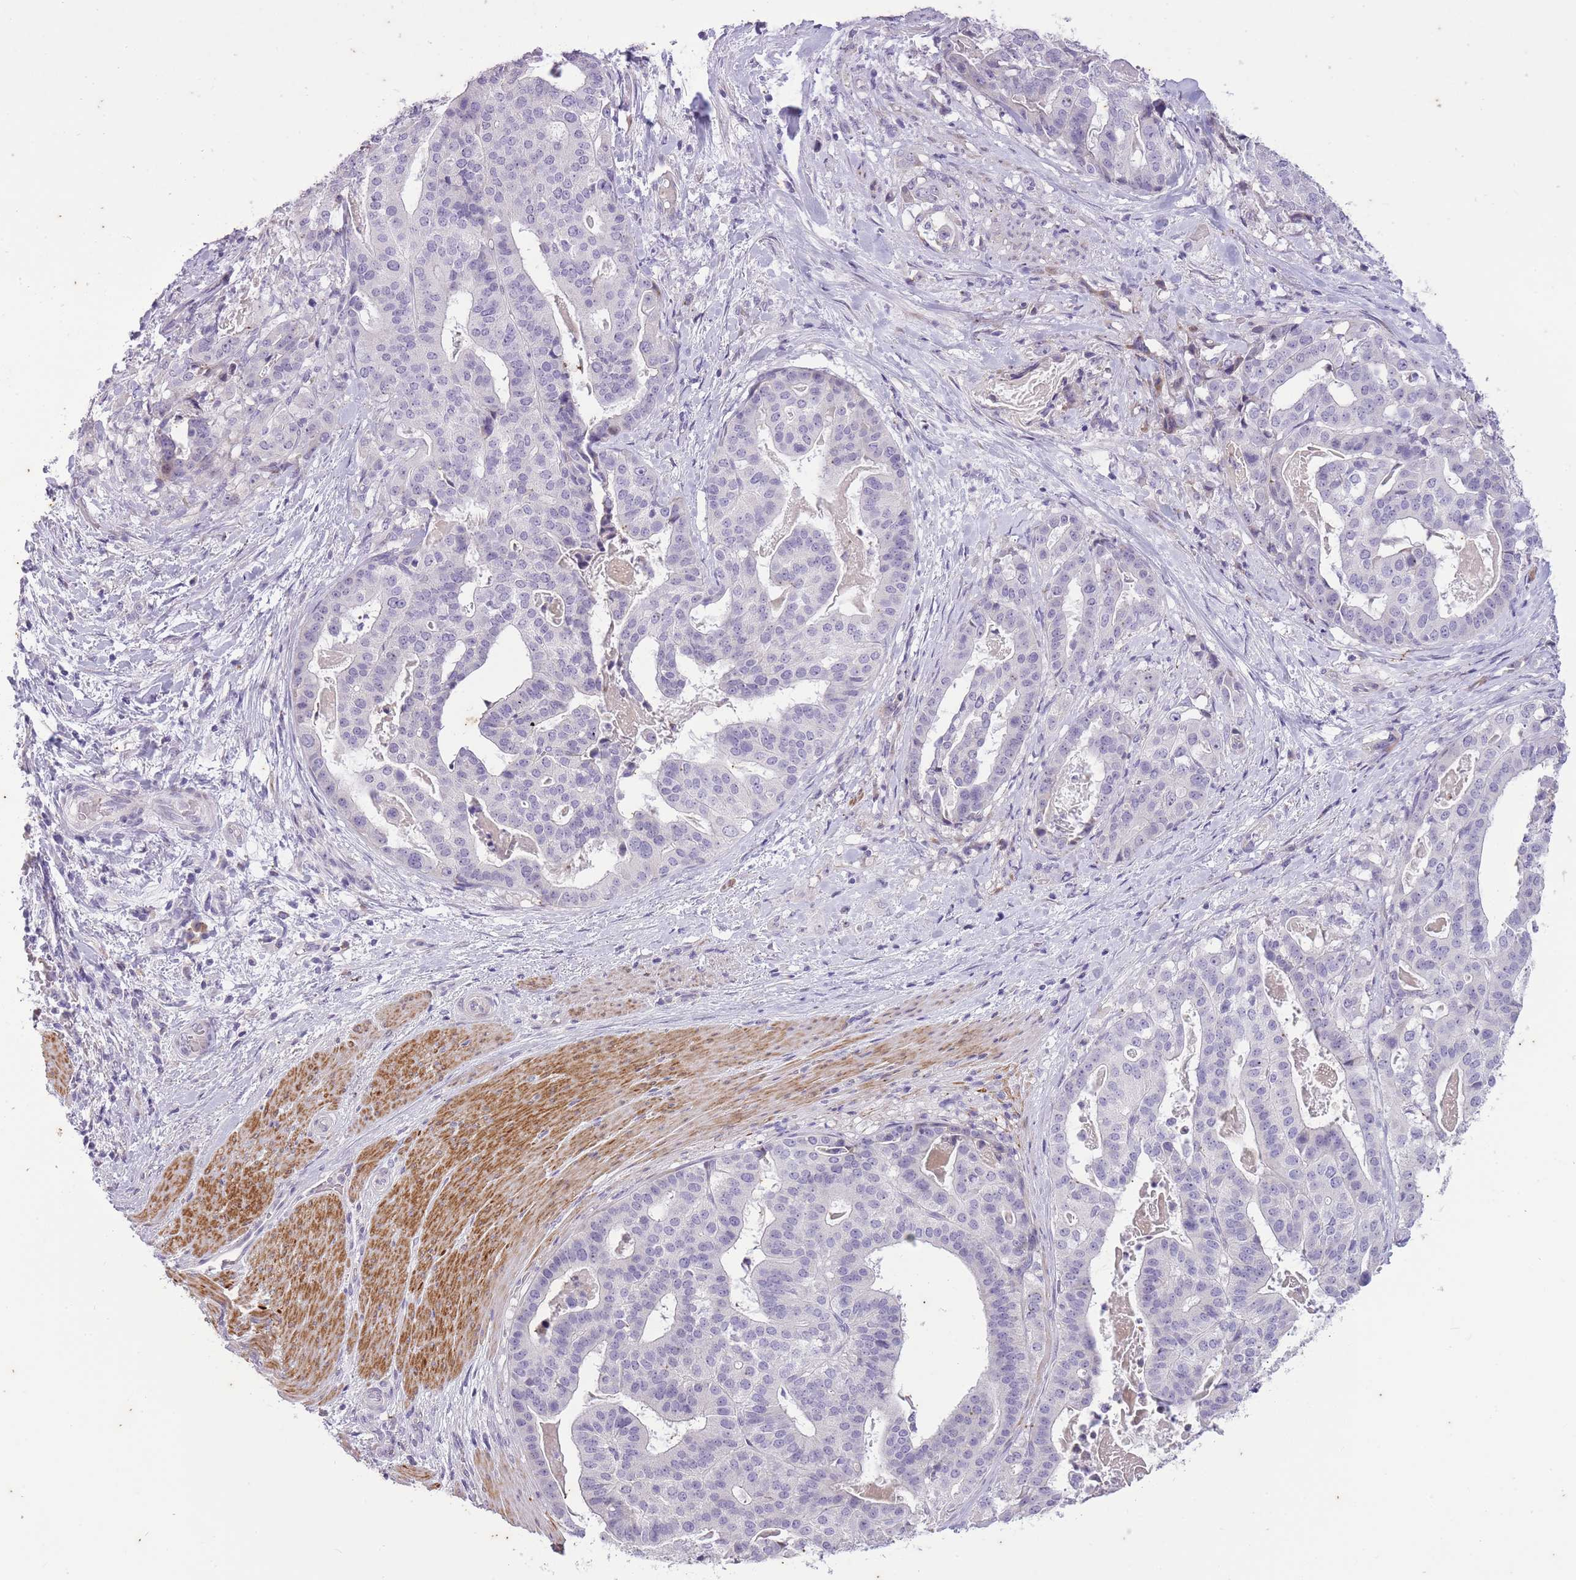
{"staining": {"intensity": "negative", "quantity": "none", "location": "none"}, "tissue": "stomach cancer", "cell_type": "Tumor cells", "image_type": "cancer", "snomed": [{"axis": "morphology", "description": "Adenocarcinoma, NOS"}, {"axis": "topography", "description": "Stomach"}], "caption": "Tumor cells show no significant staining in stomach adenocarcinoma.", "gene": "CNTNAP3", "patient": {"sex": "male", "age": 48}}